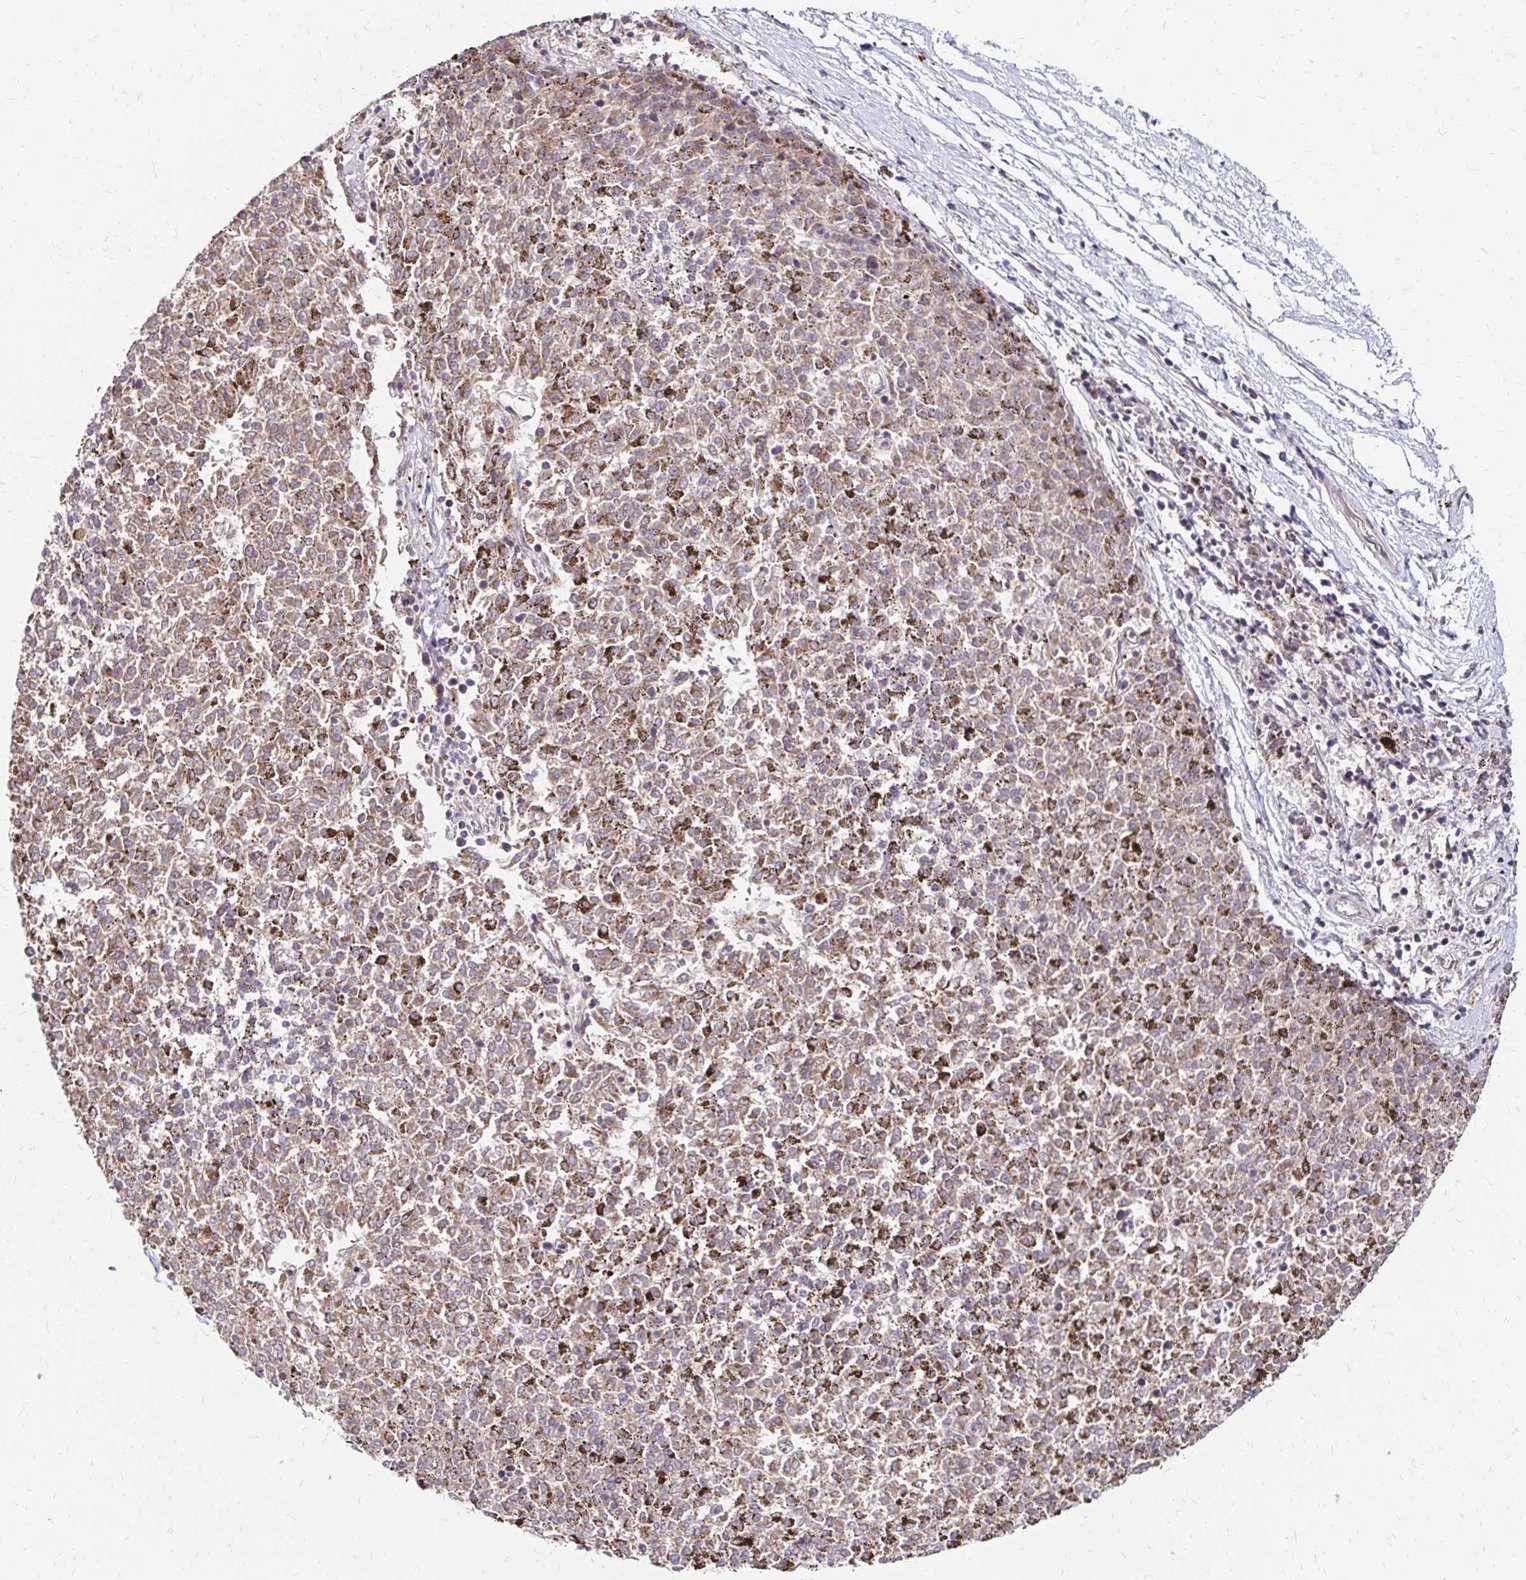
{"staining": {"intensity": "moderate", "quantity": ">75%", "location": "cytoplasmic/membranous"}, "tissue": "melanoma", "cell_type": "Tumor cells", "image_type": "cancer", "snomed": [{"axis": "morphology", "description": "Malignant melanoma, NOS"}, {"axis": "topography", "description": "Skin"}], "caption": "Malignant melanoma tissue demonstrates moderate cytoplasmic/membranous expression in about >75% of tumor cells The protein of interest is stained brown, and the nuclei are stained in blue (DAB IHC with brightfield microscopy, high magnification).", "gene": "ZW10", "patient": {"sex": "female", "age": 72}}